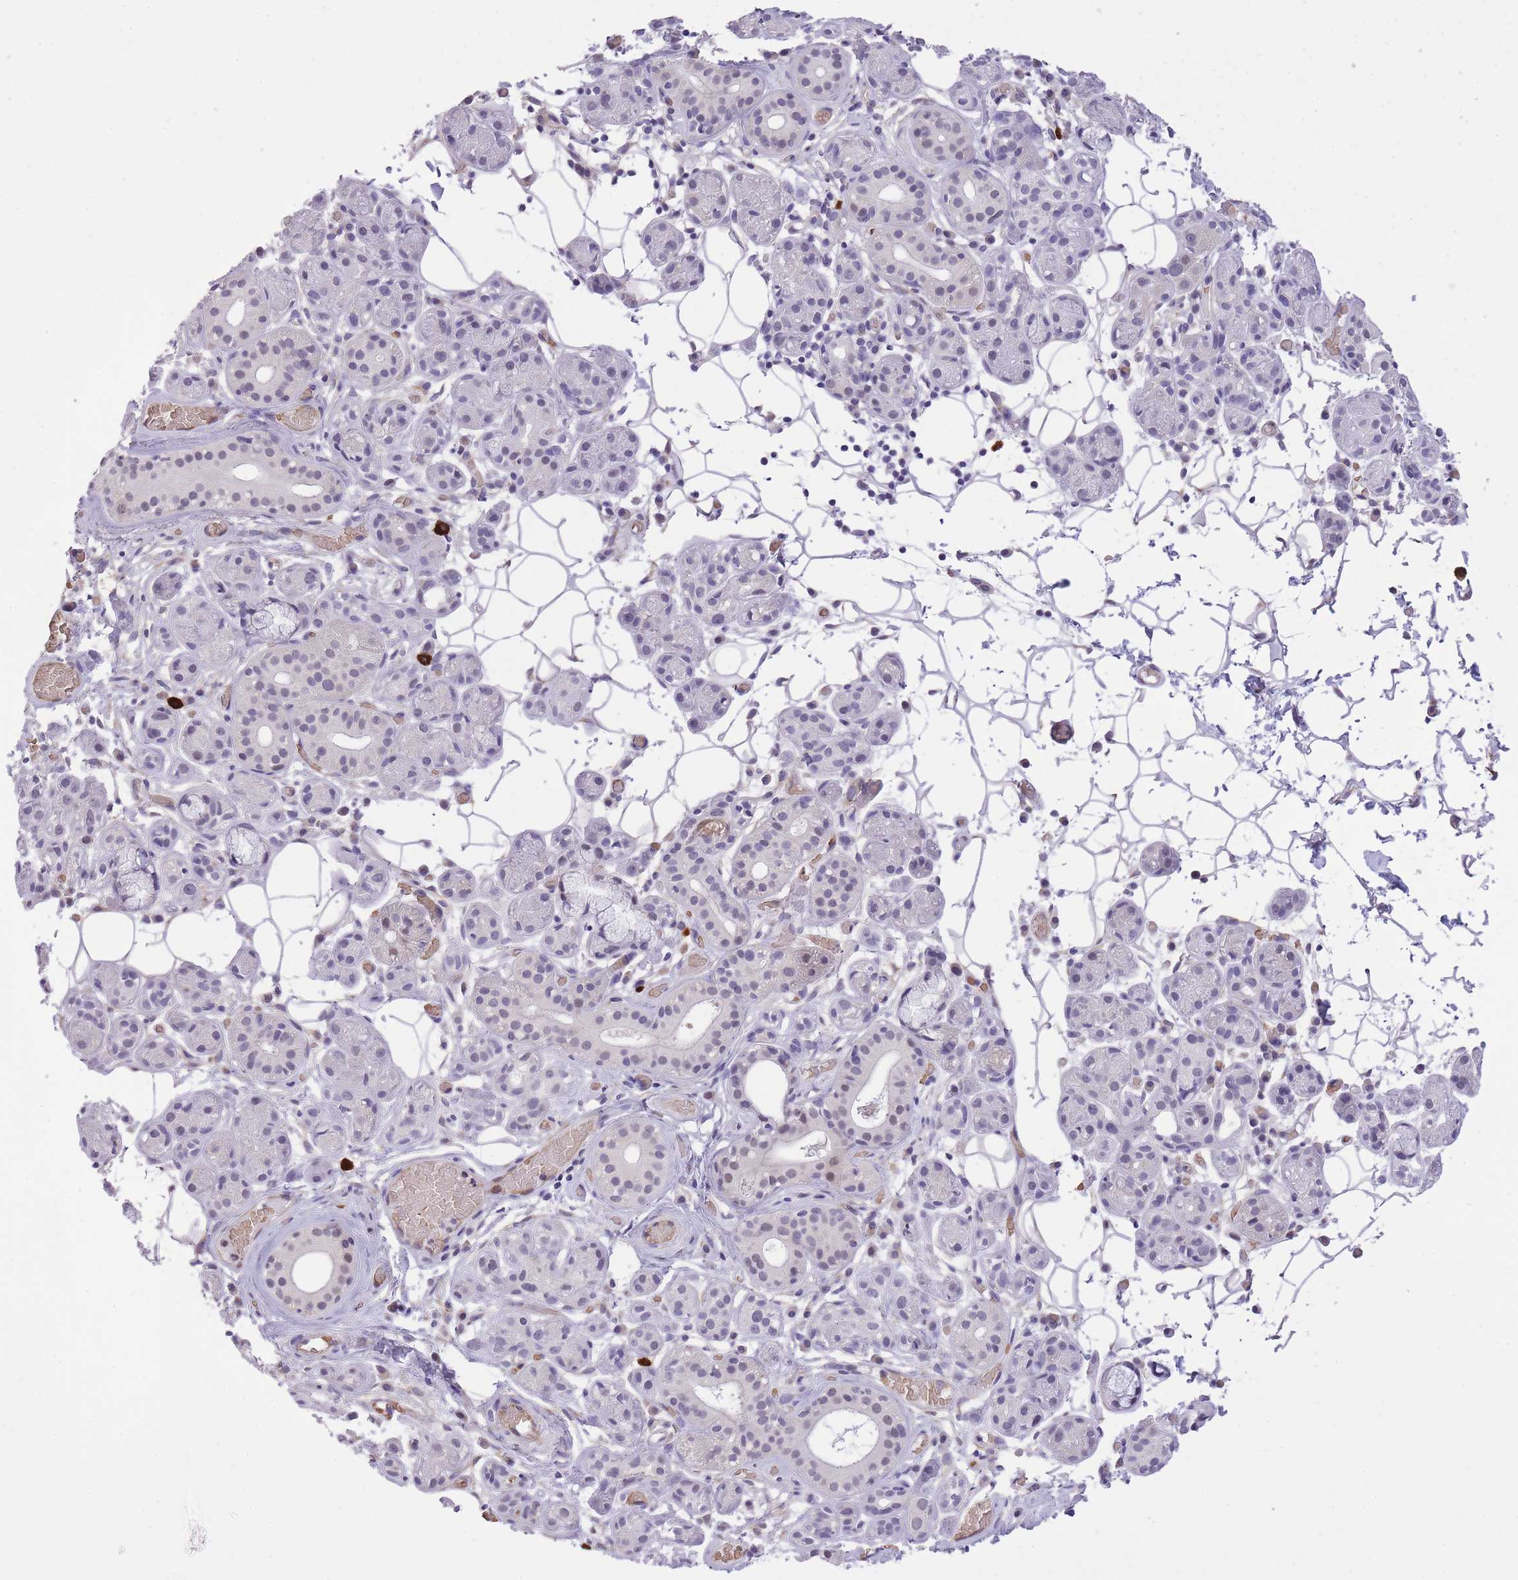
{"staining": {"intensity": "negative", "quantity": "none", "location": "none"}, "tissue": "salivary gland", "cell_type": "Glandular cells", "image_type": "normal", "snomed": [{"axis": "morphology", "description": "Normal tissue, NOS"}, {"axis": "topography", "description": "Salivary gland"}], "caption": "This is a photomicrograph of immunohistochemistry (IHC) staining of normal salivary gland, which shows no positivity in glandular cells. (Brightfield microscopy of DAB (3,3'-diaminobenzidine) IHC at high magnification).", "gene": "MEIOSIN", "patient": {"sex": "male", "age": 82}}